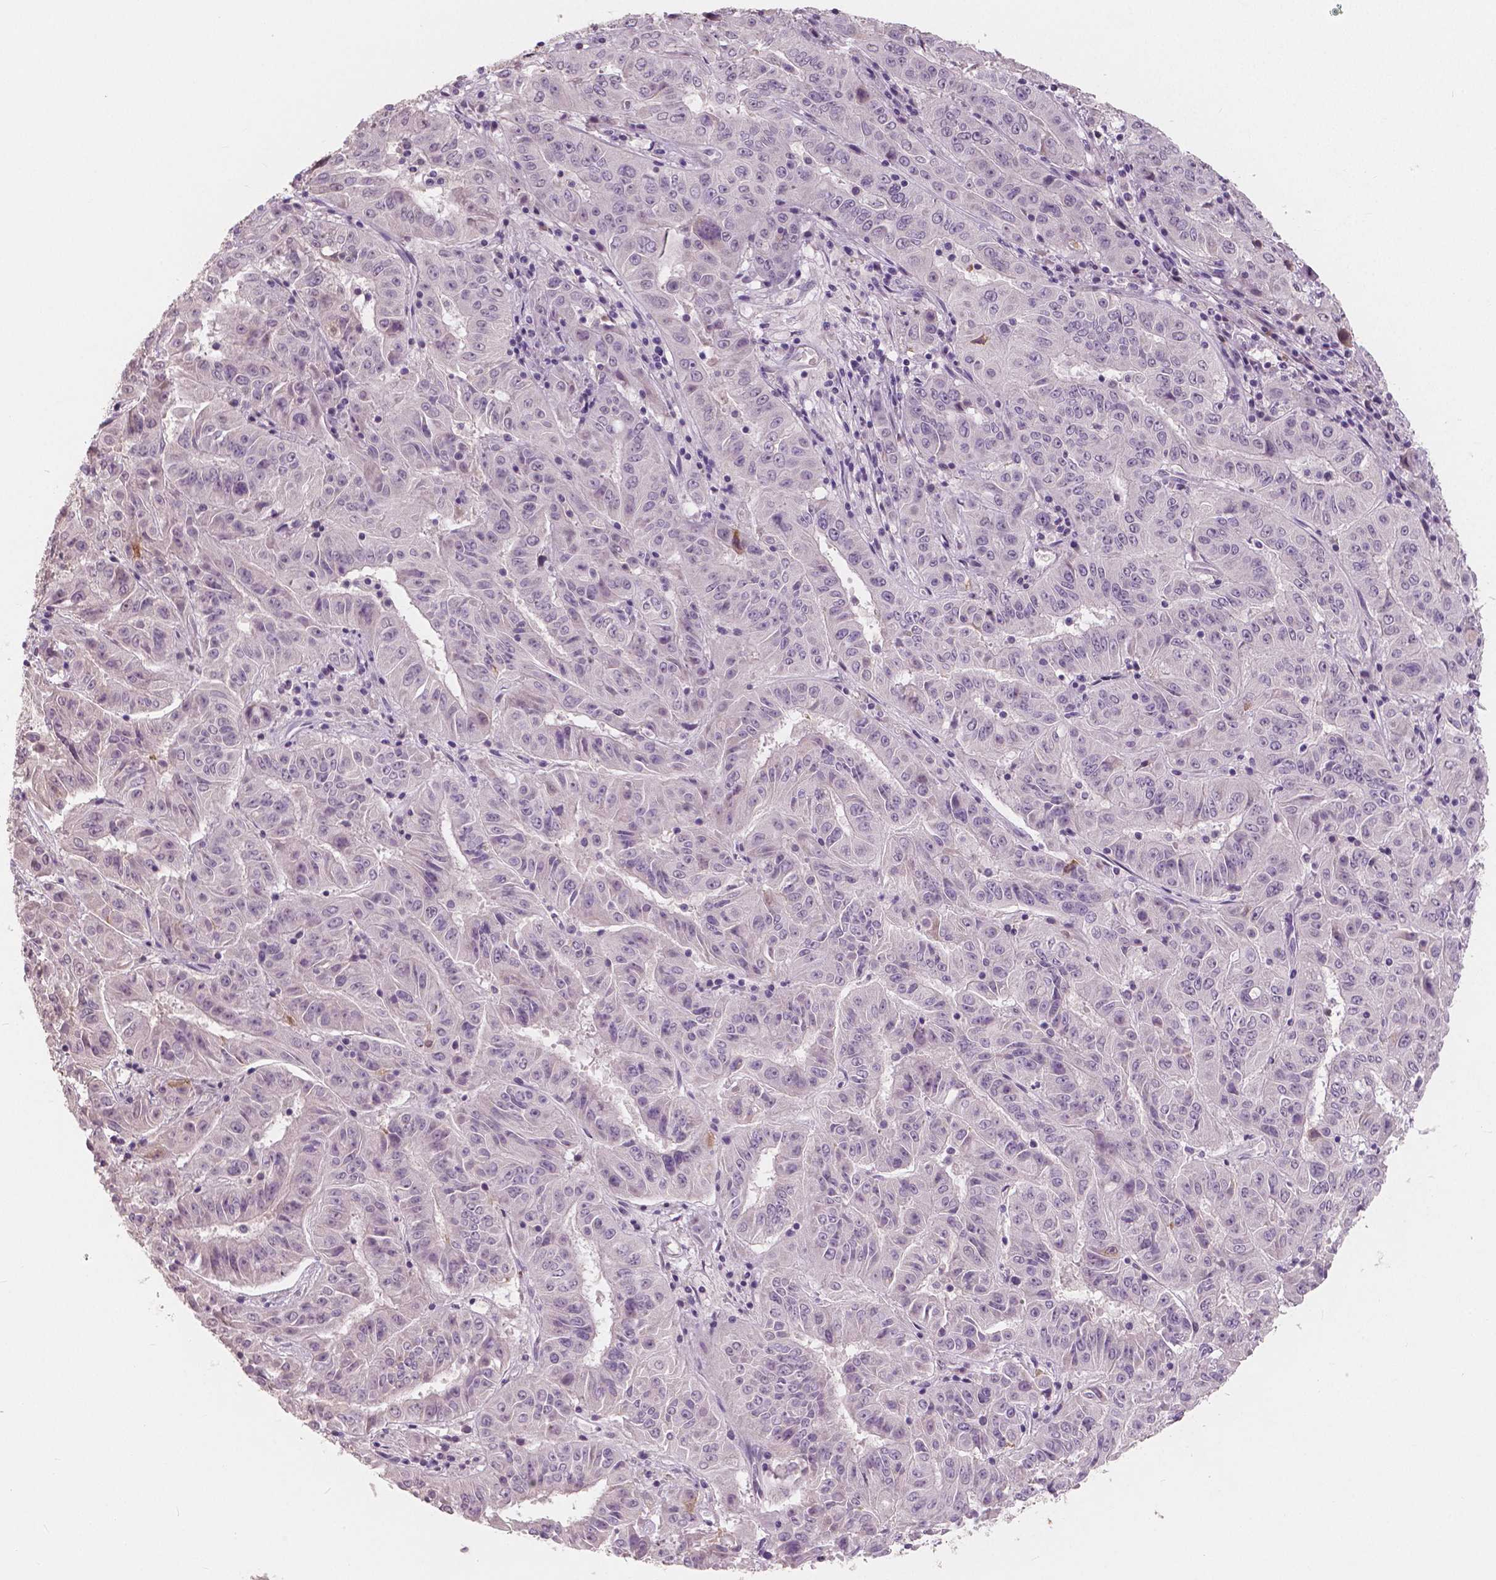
{"staining": {"intensity": "negative", "quantity": "none", "location": "none"}, "tissue": "pancreatic cancer", "cell_type": "Tumor cells", "image_type": "cancer", "snomed": [{"axis": "morphology", "description": "Adenocarcinoma, NOS"}, {"axis": "topography", "description": "Pancreas"}], "caption": "Tumor cells show no significant positivity in pancreatic adenocarcinoma.", "gene": "RNASE7", "patient": {"sex": "male", "age": 63}}